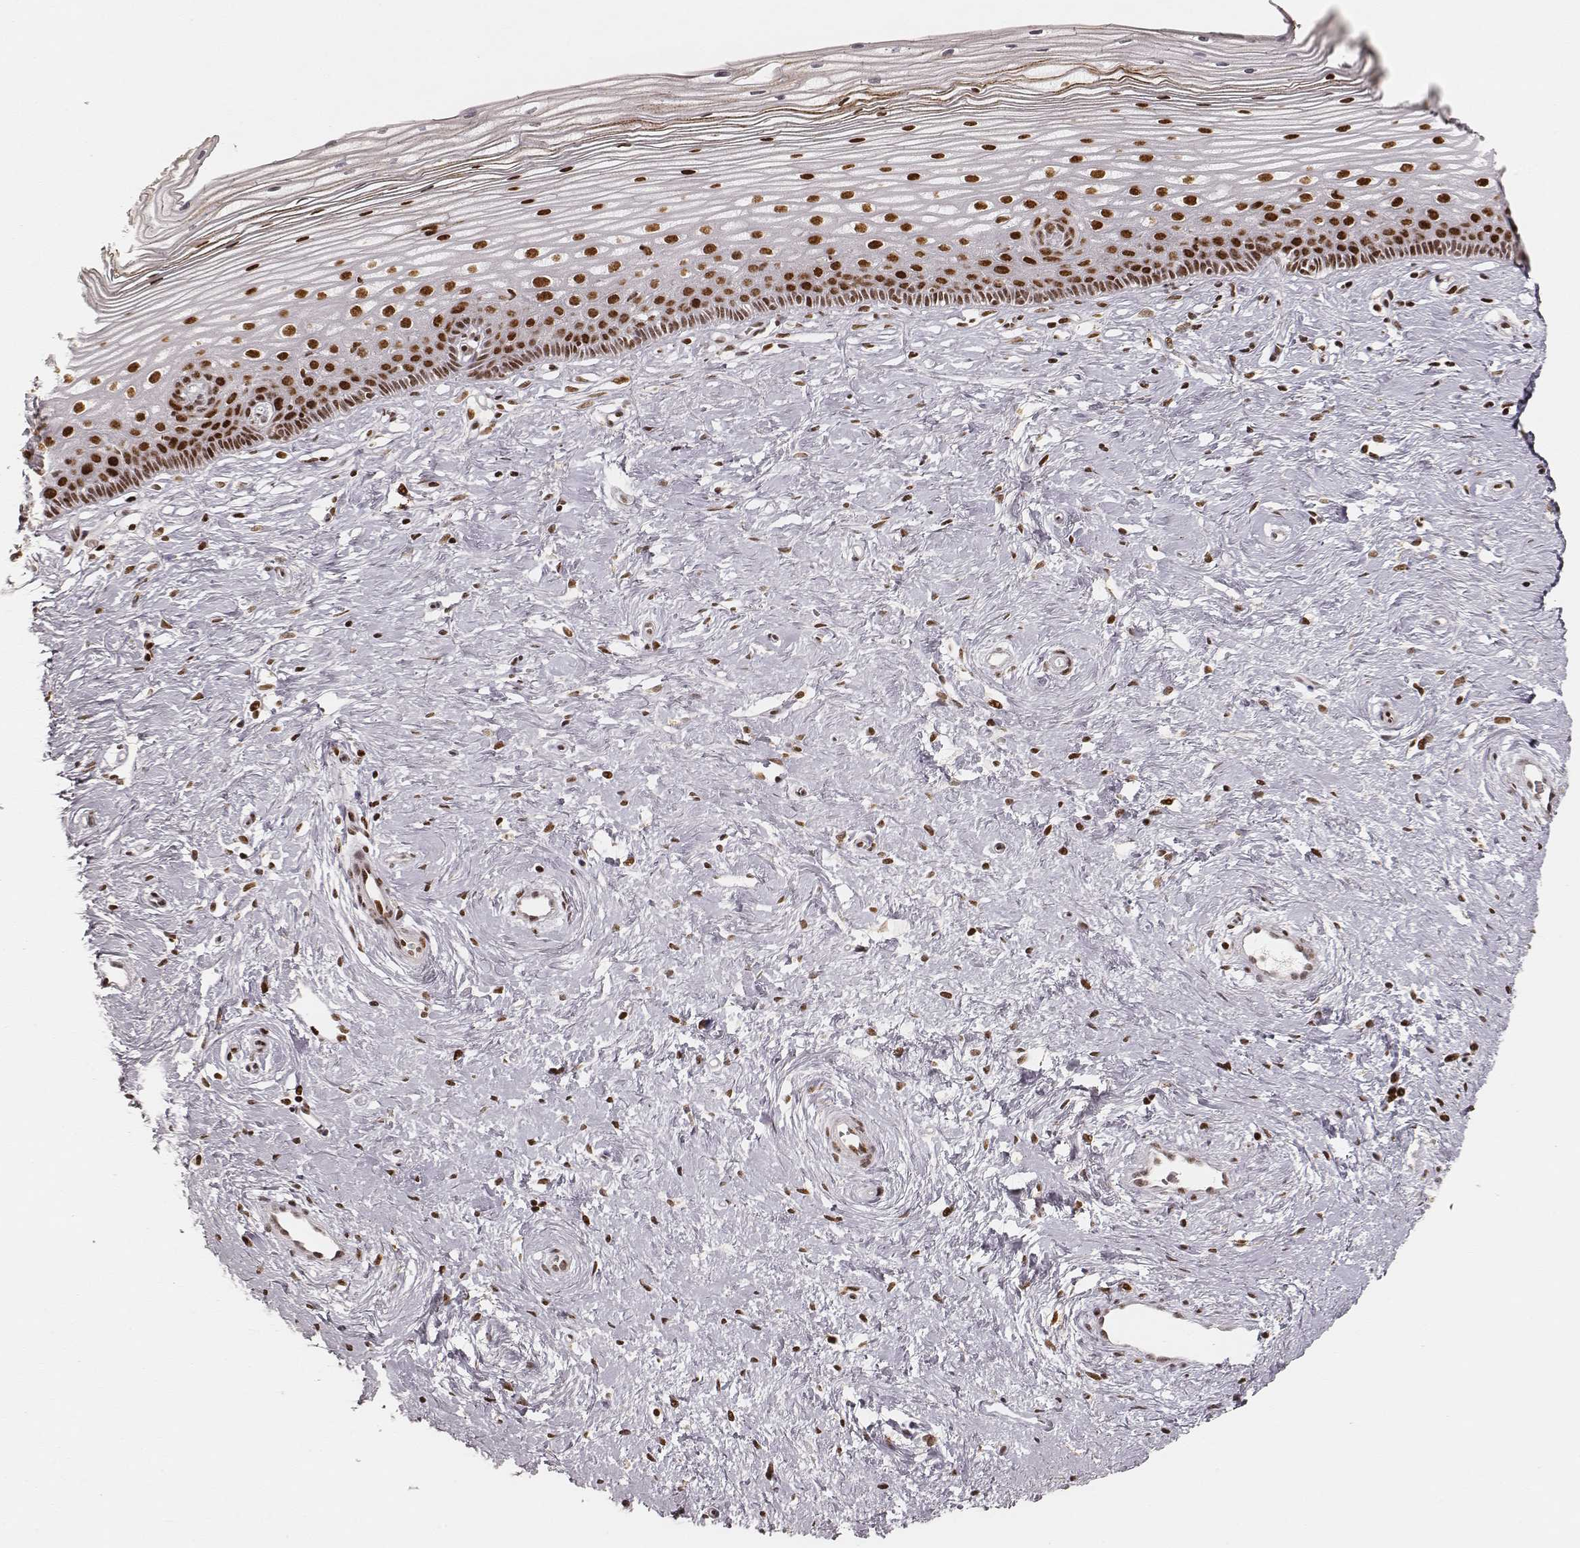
{"staining": {"intensity": "strong", "quantity": ">75%", "location": "nuclear"}, "tissue": "cervix", "cell_type": "Glandular cells", "image_type": "normal", "snomed": [{"axis": "morphology", "description": "Normal tissue, NOS"}, {"axis": "topography", "description": "Cervix"}], "caption": "Strong nuclear staining is appreciated in about >75% of glandular cells in normal cervix. (Stains: DAB (3,3'-diaminobenzidine) in brown, nuclei in blue, Microscopy: brightfield microscopy at high magnification).", "gene": "HNRNPC", "patient": {"sex": "female", "age": 40}}